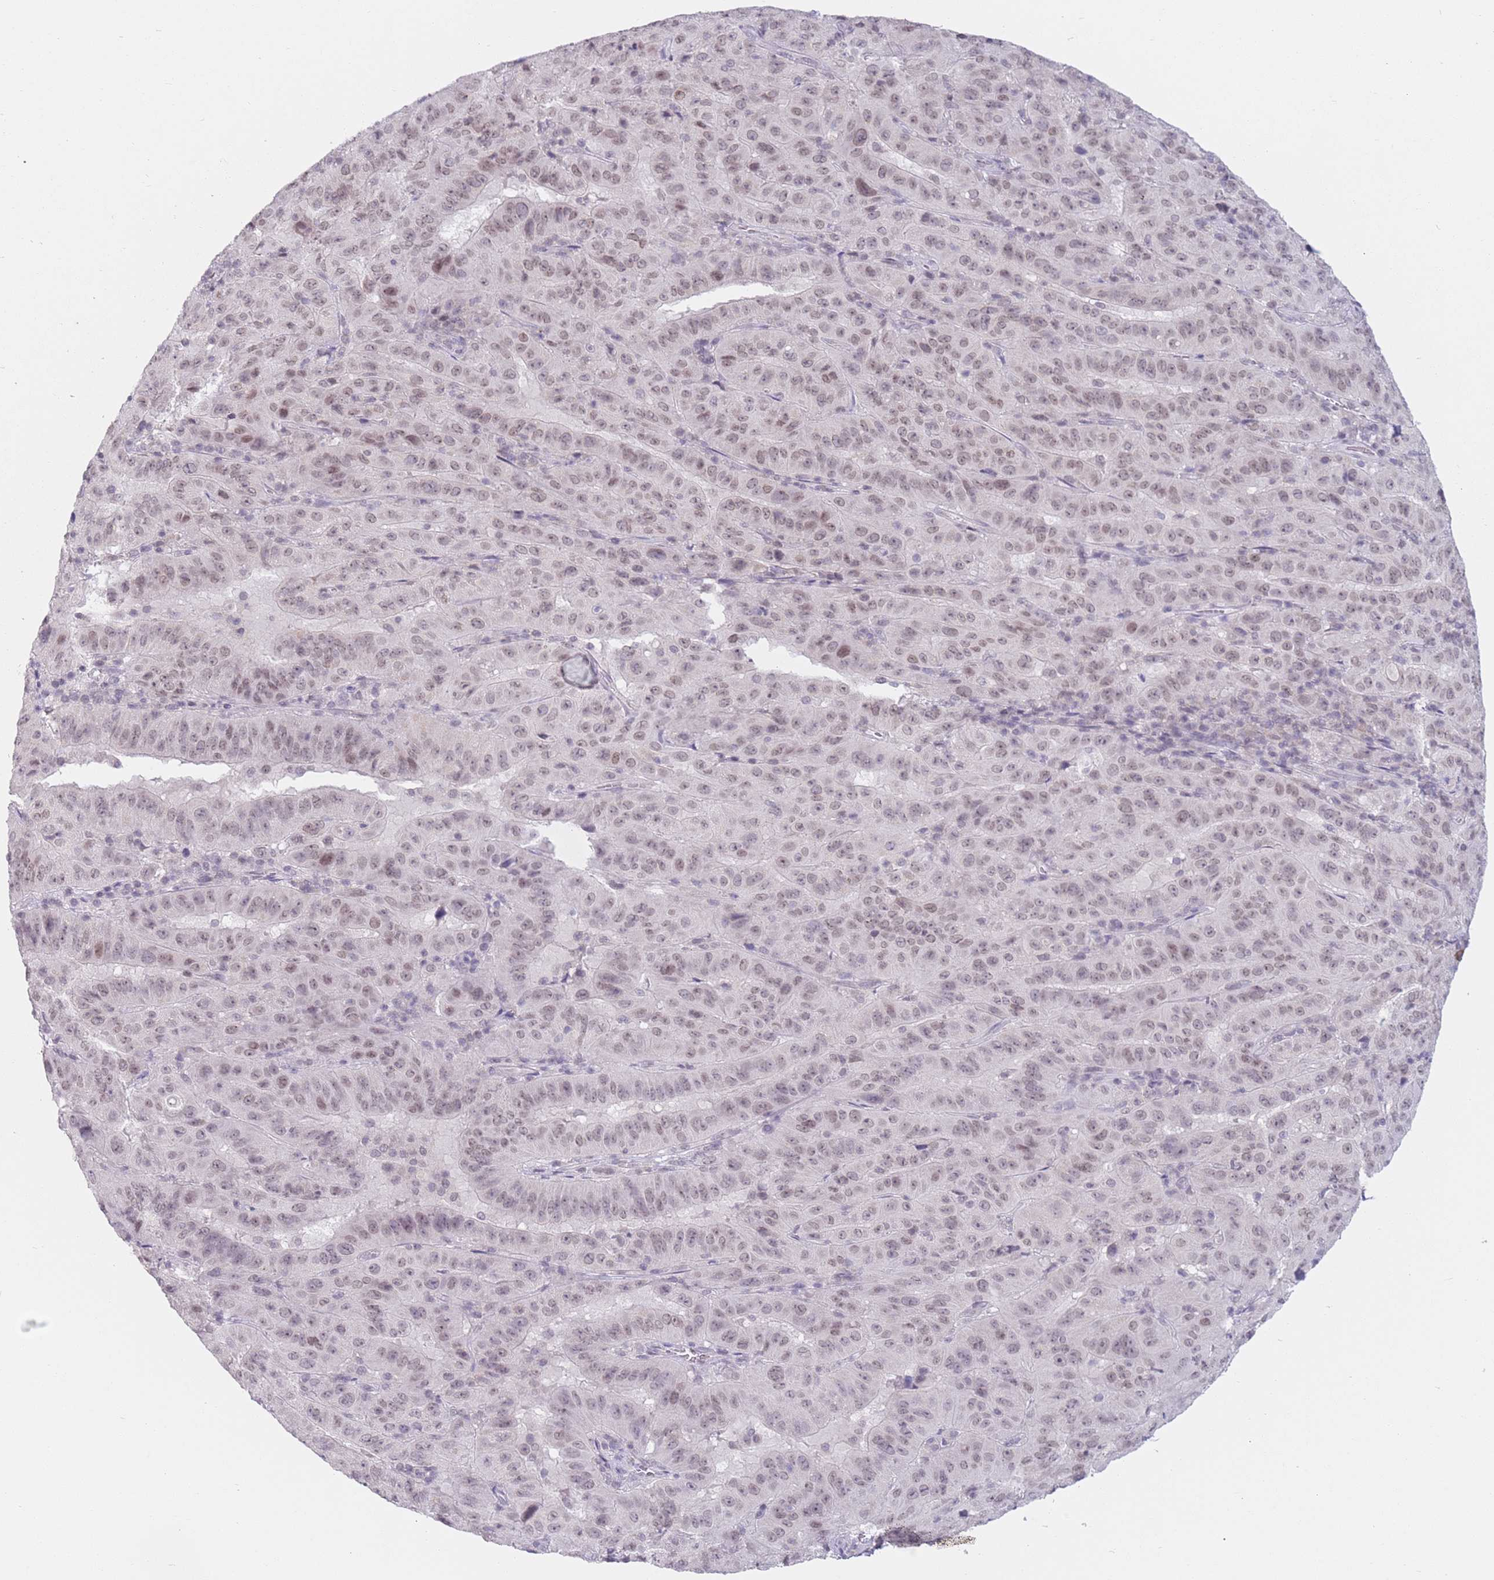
{"staining": {"intensity": "weak", "quantity": ">75%", "location": "nuclear"}, "tissue": "pancreatic cancer", "cell_type": "Tumor cells", "image_type": "cancer", "snomed": [{"axis": "morphology", "description": "Adenocarcinoma, NOS"}, {"axis": "topography", "description": "Pancreas"}], "caption": "Immunohistochemical staining of human pancreatic cancer (adenocarcinoma) shows low levels of weak nuclear positivity in approximately >75% of tumor cells.", "gene": "ZNF574", "patient": {"sex": "male", "age": 63}}